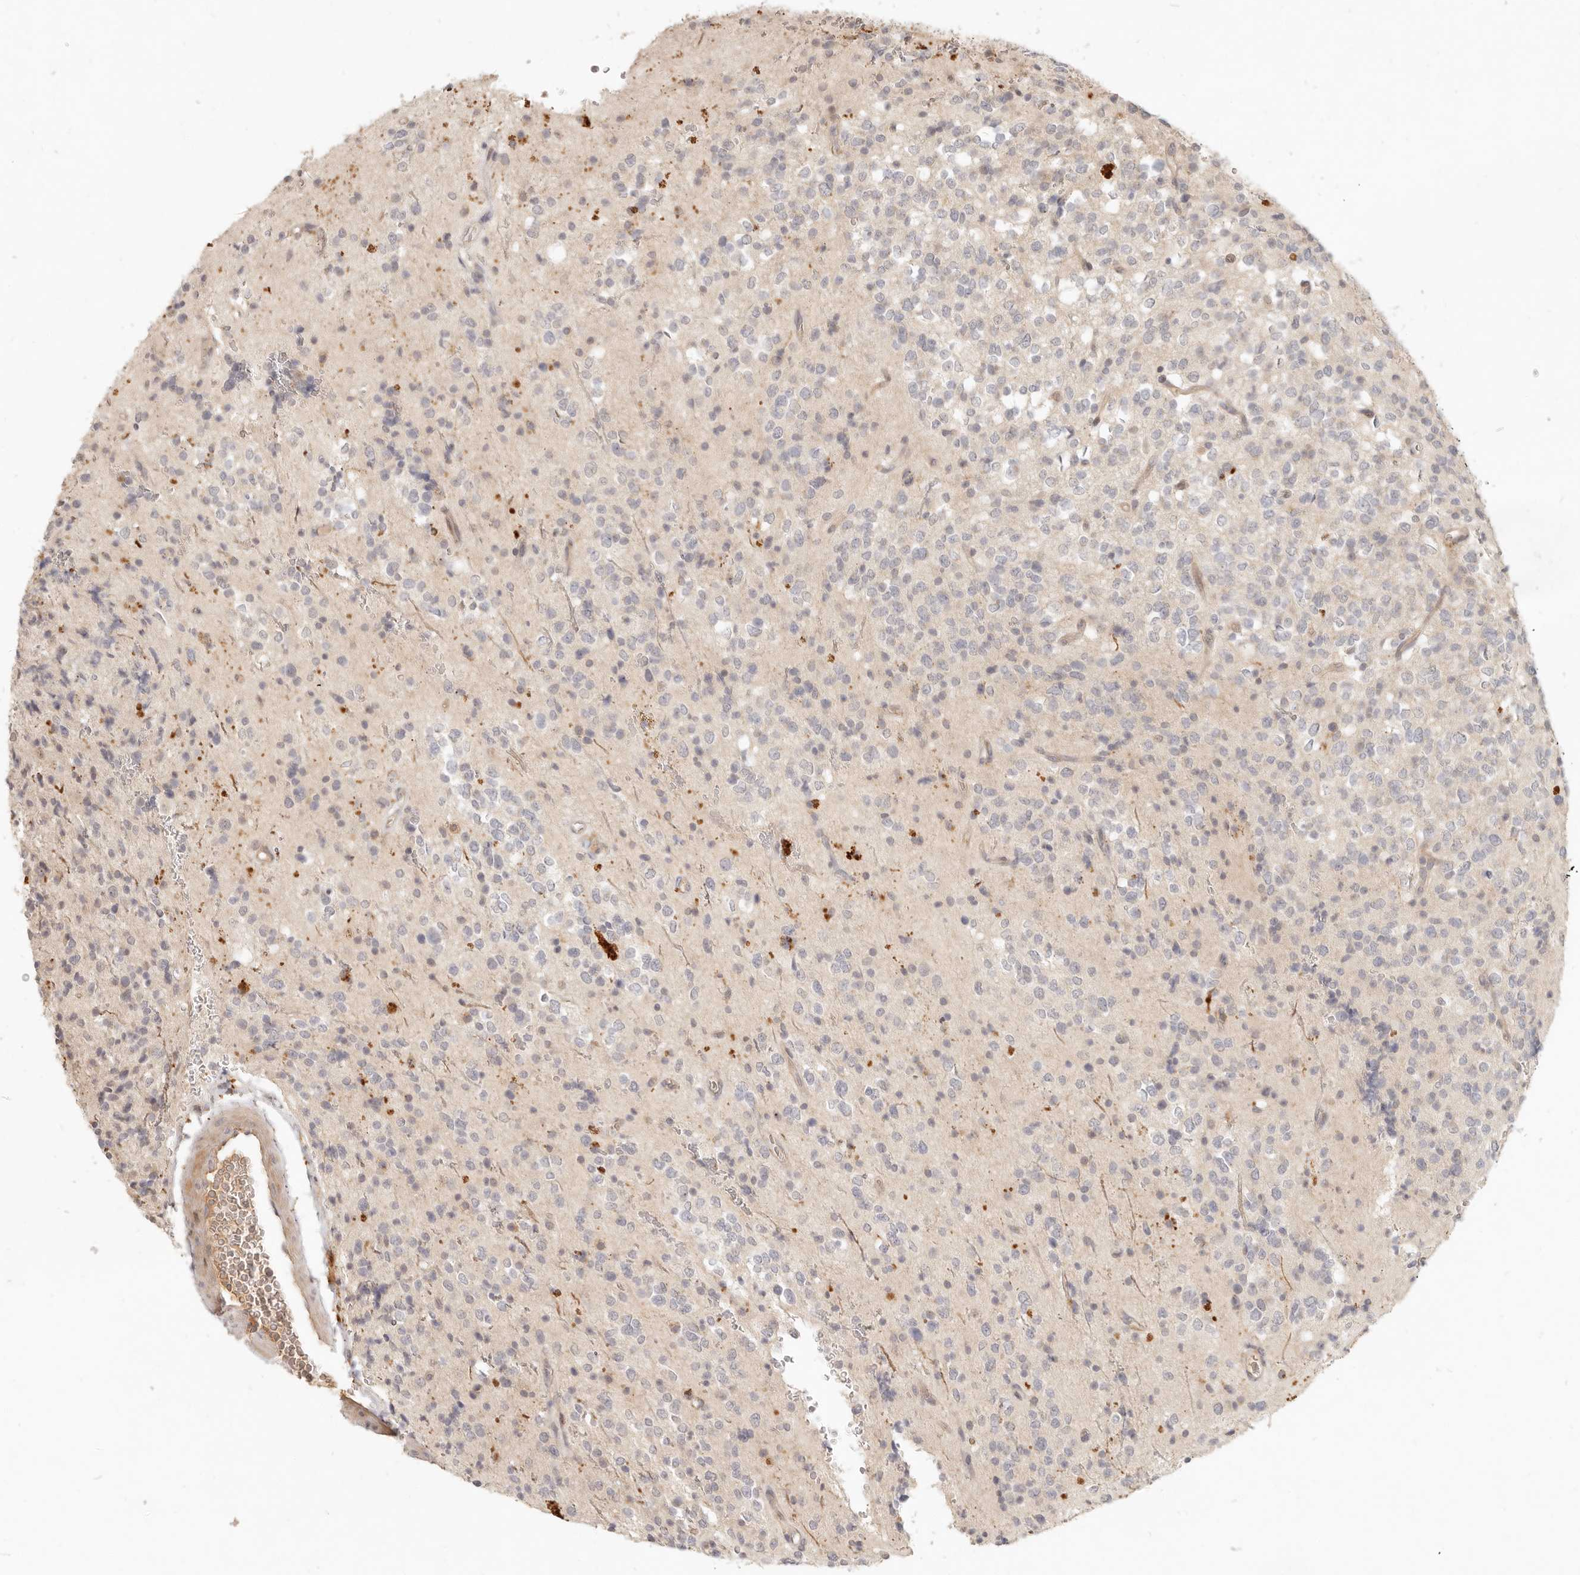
{"staining": {"intensity": "negative", "quantity": "none", "location": "none"}, "tissue": "glioma", "cell_type": "Tumor cells", "image_type": "cancer", "snomed": [{"axis": "morphology", "description": "Glioma, malignant, High grade"}, {"axis": "topography", "description": "Brain"}], "caption": "High magnification brightfield microscopy of high-grade glioma (malignant) stained with DAB (3,3'-diaminobenzidine) (brown) and counterstained with hematoxylin (blue): tumor cells show no significant staining.", "gene": "UBXN11", "patient": {"sex": "male", "age": 34}}